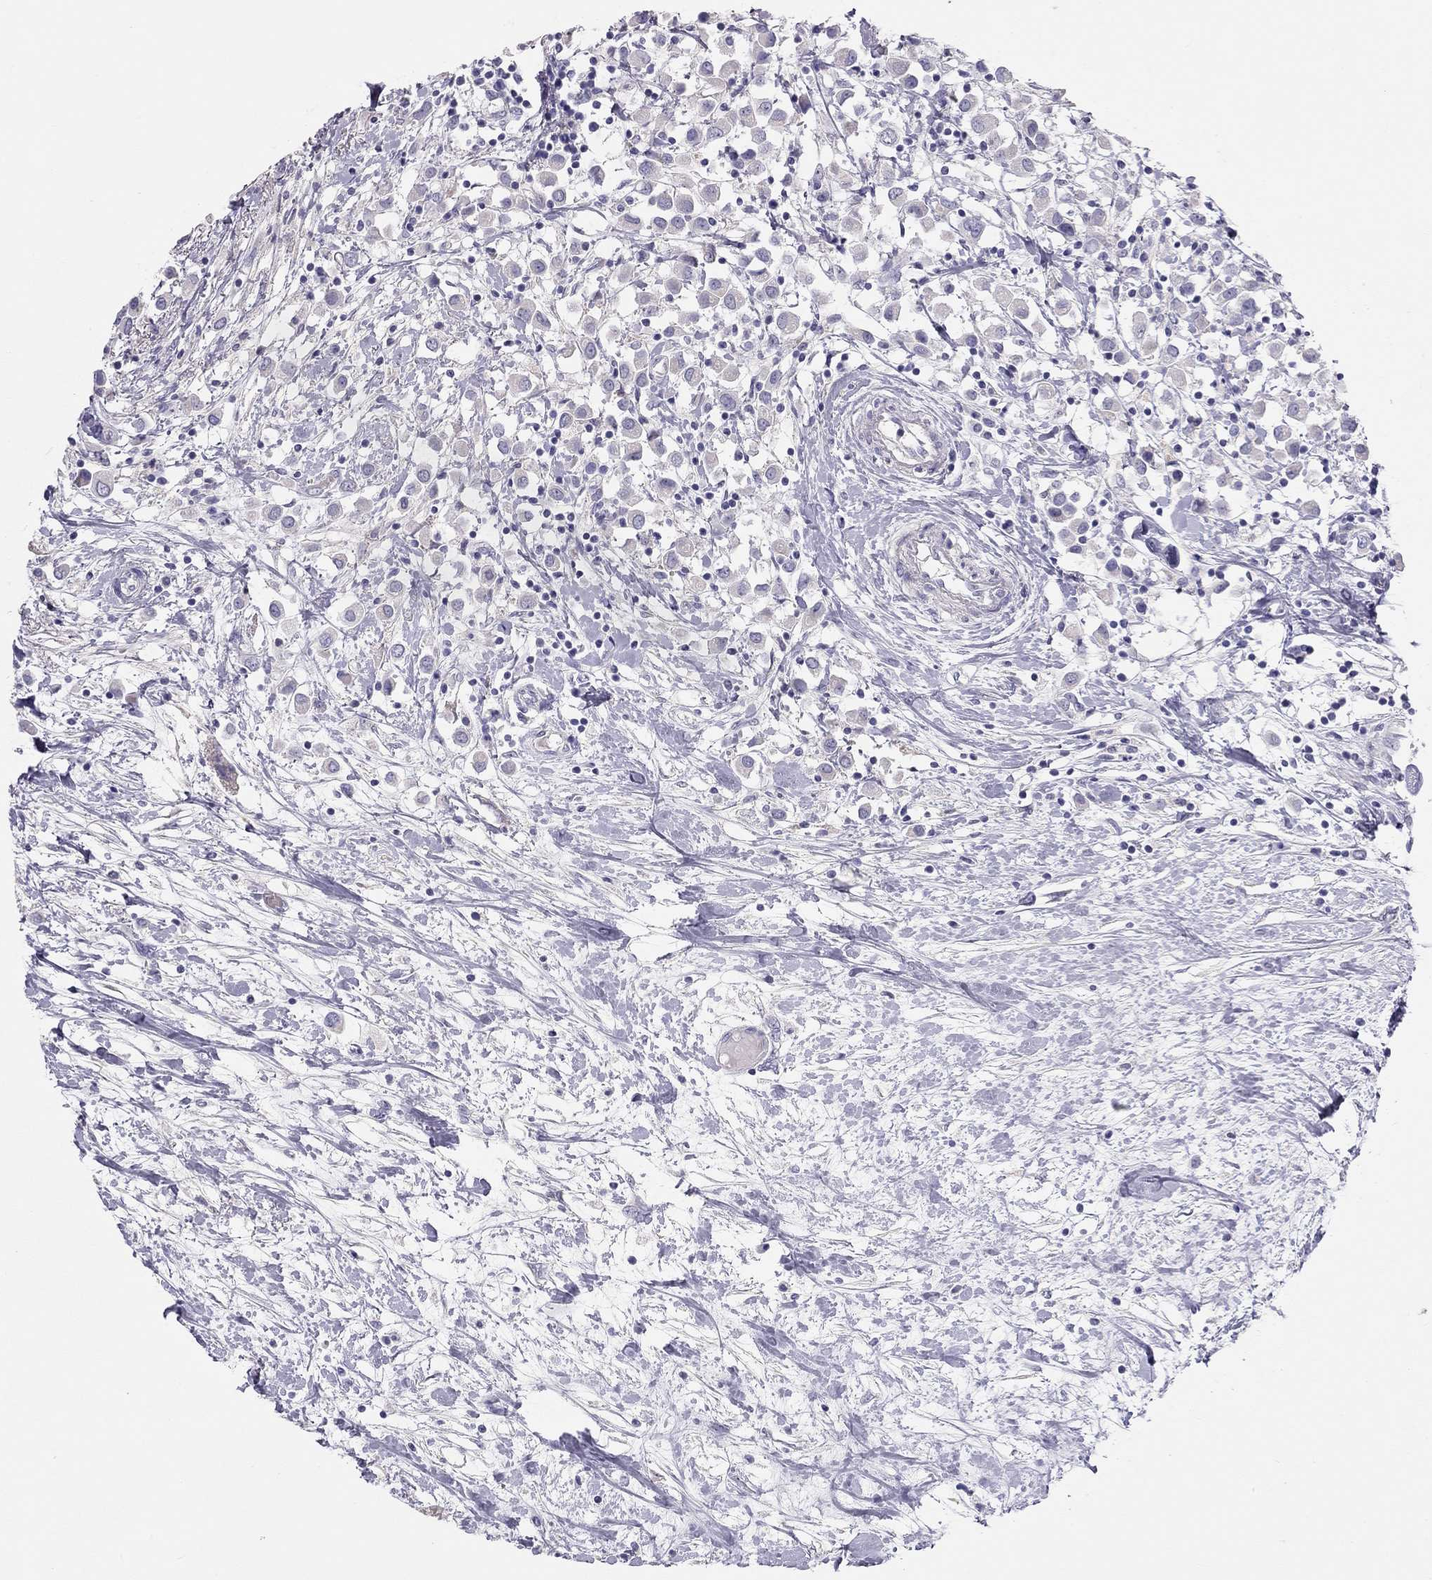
{"staining": {"intensity": "negative", "quantity": "none", "location": "none"}, "tissue": "breast cancer", "cell_type": "Tumor cells", "image_type": "cancer", "snomed": [{"axis": "morphology", "description": "Duct carcinoma"}, {"axis": "topography", "description": "Breast"}], "caption": "This is an immunohistochemistry (IHC) histopathology image of human breast infiltrating ductal carcinoma. There is no staining in tumor cells.", "gene": "SPATA12", "patient": {"sex": "female", "age": 61}}